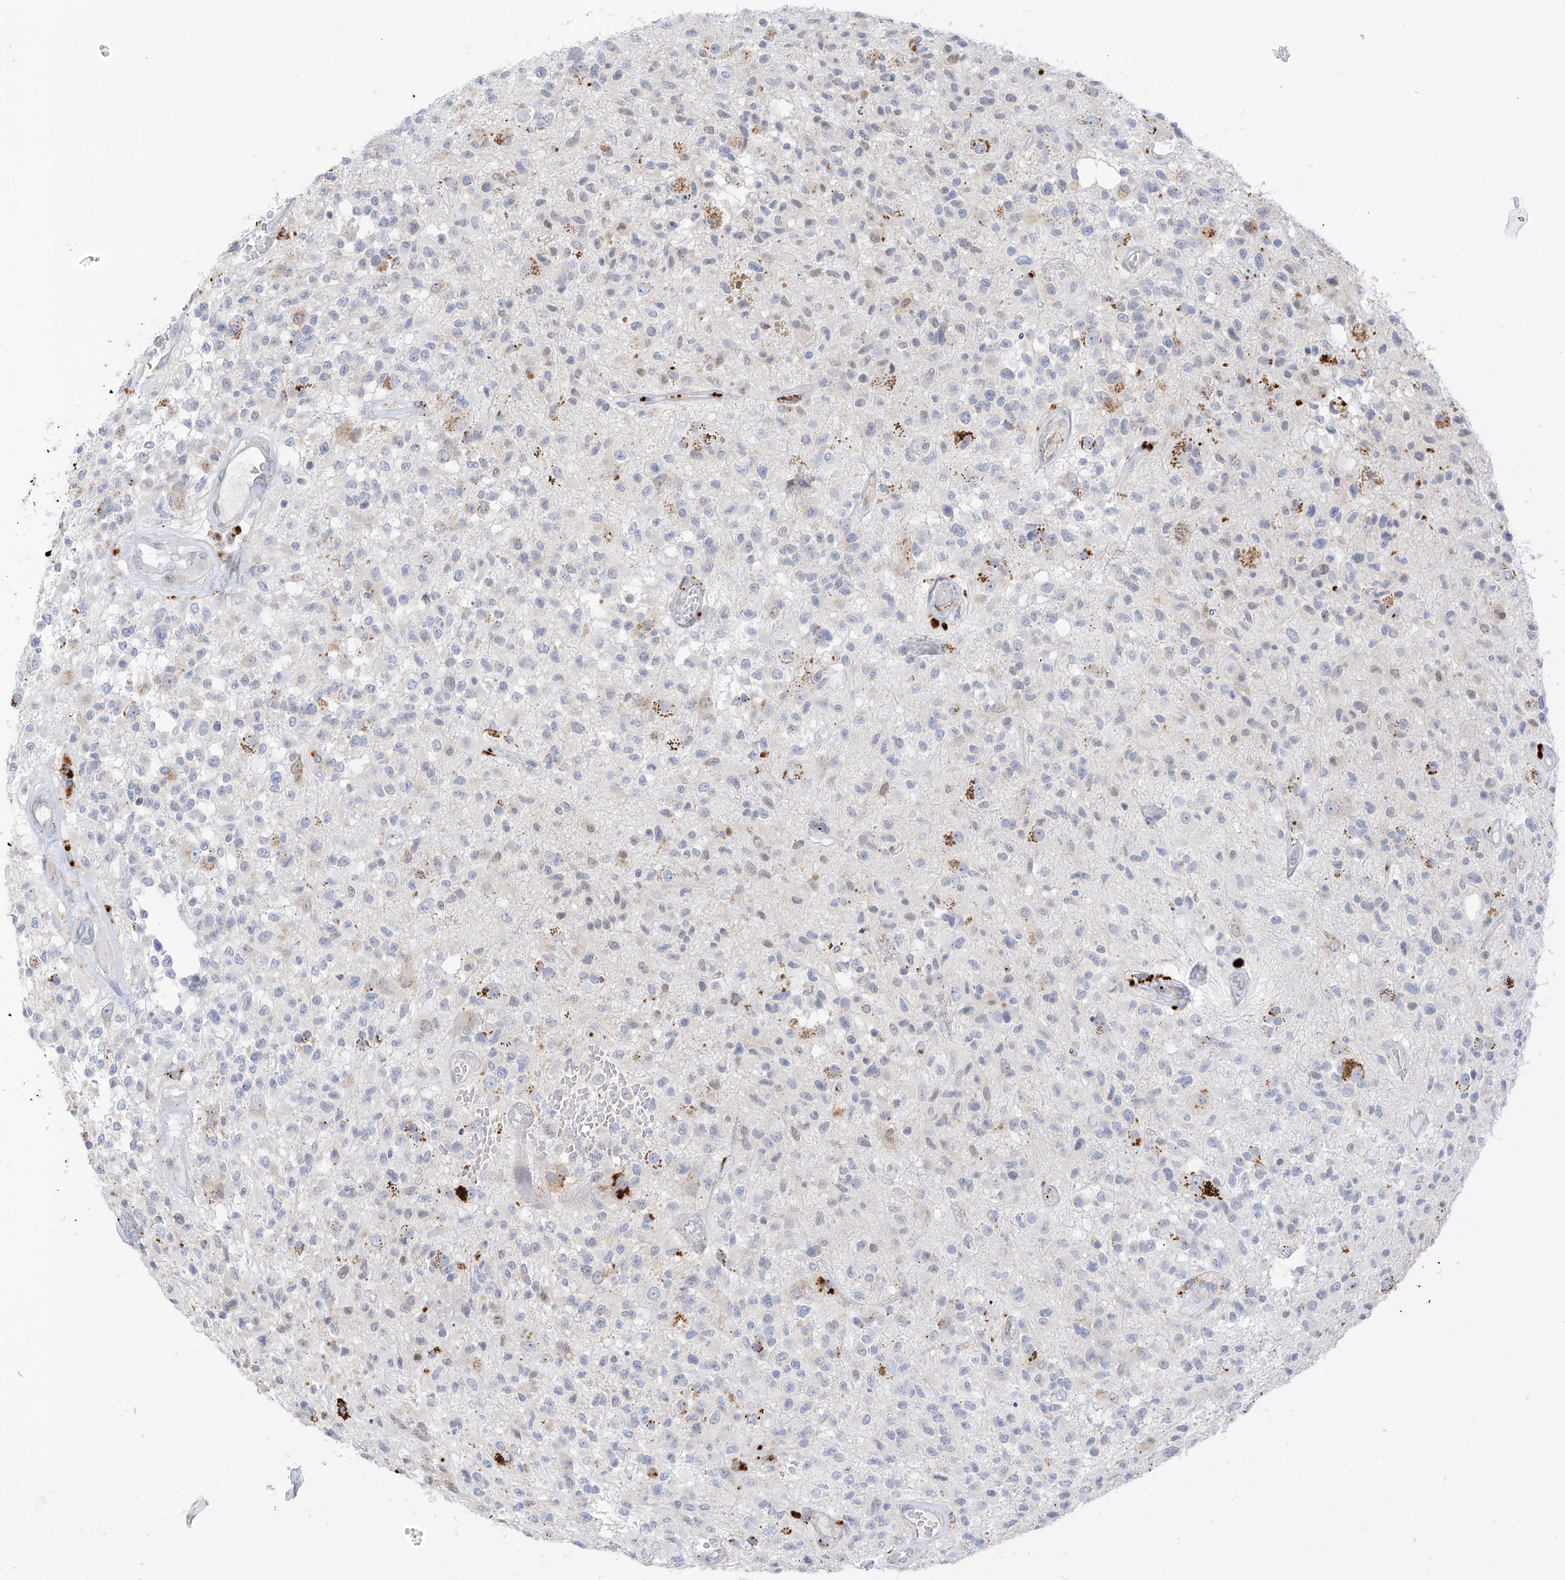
{"staining": {"intensity": "negative", "quantity": "none", "location": "none"}, "tissue": "glioma", "cell_type": "Tumor cells", "image_type": "cancer", "snomed": [{"axis": "morphology", "description": "Glioma, malignant, High grade"}, {"axis": "morphology", "description": "Glioblastoma, NOS"}, {"axis": "topography", "description": "Brain"}], "caption": "Immunohistochemistry histopathology image of neoplastic tissue: human high-grade glioma (malignant) stained with DAB demonstrates no significant protein expression in tumor cells.", "gene": "PSPH", "patient": {"sex": "male", "age": 60}}